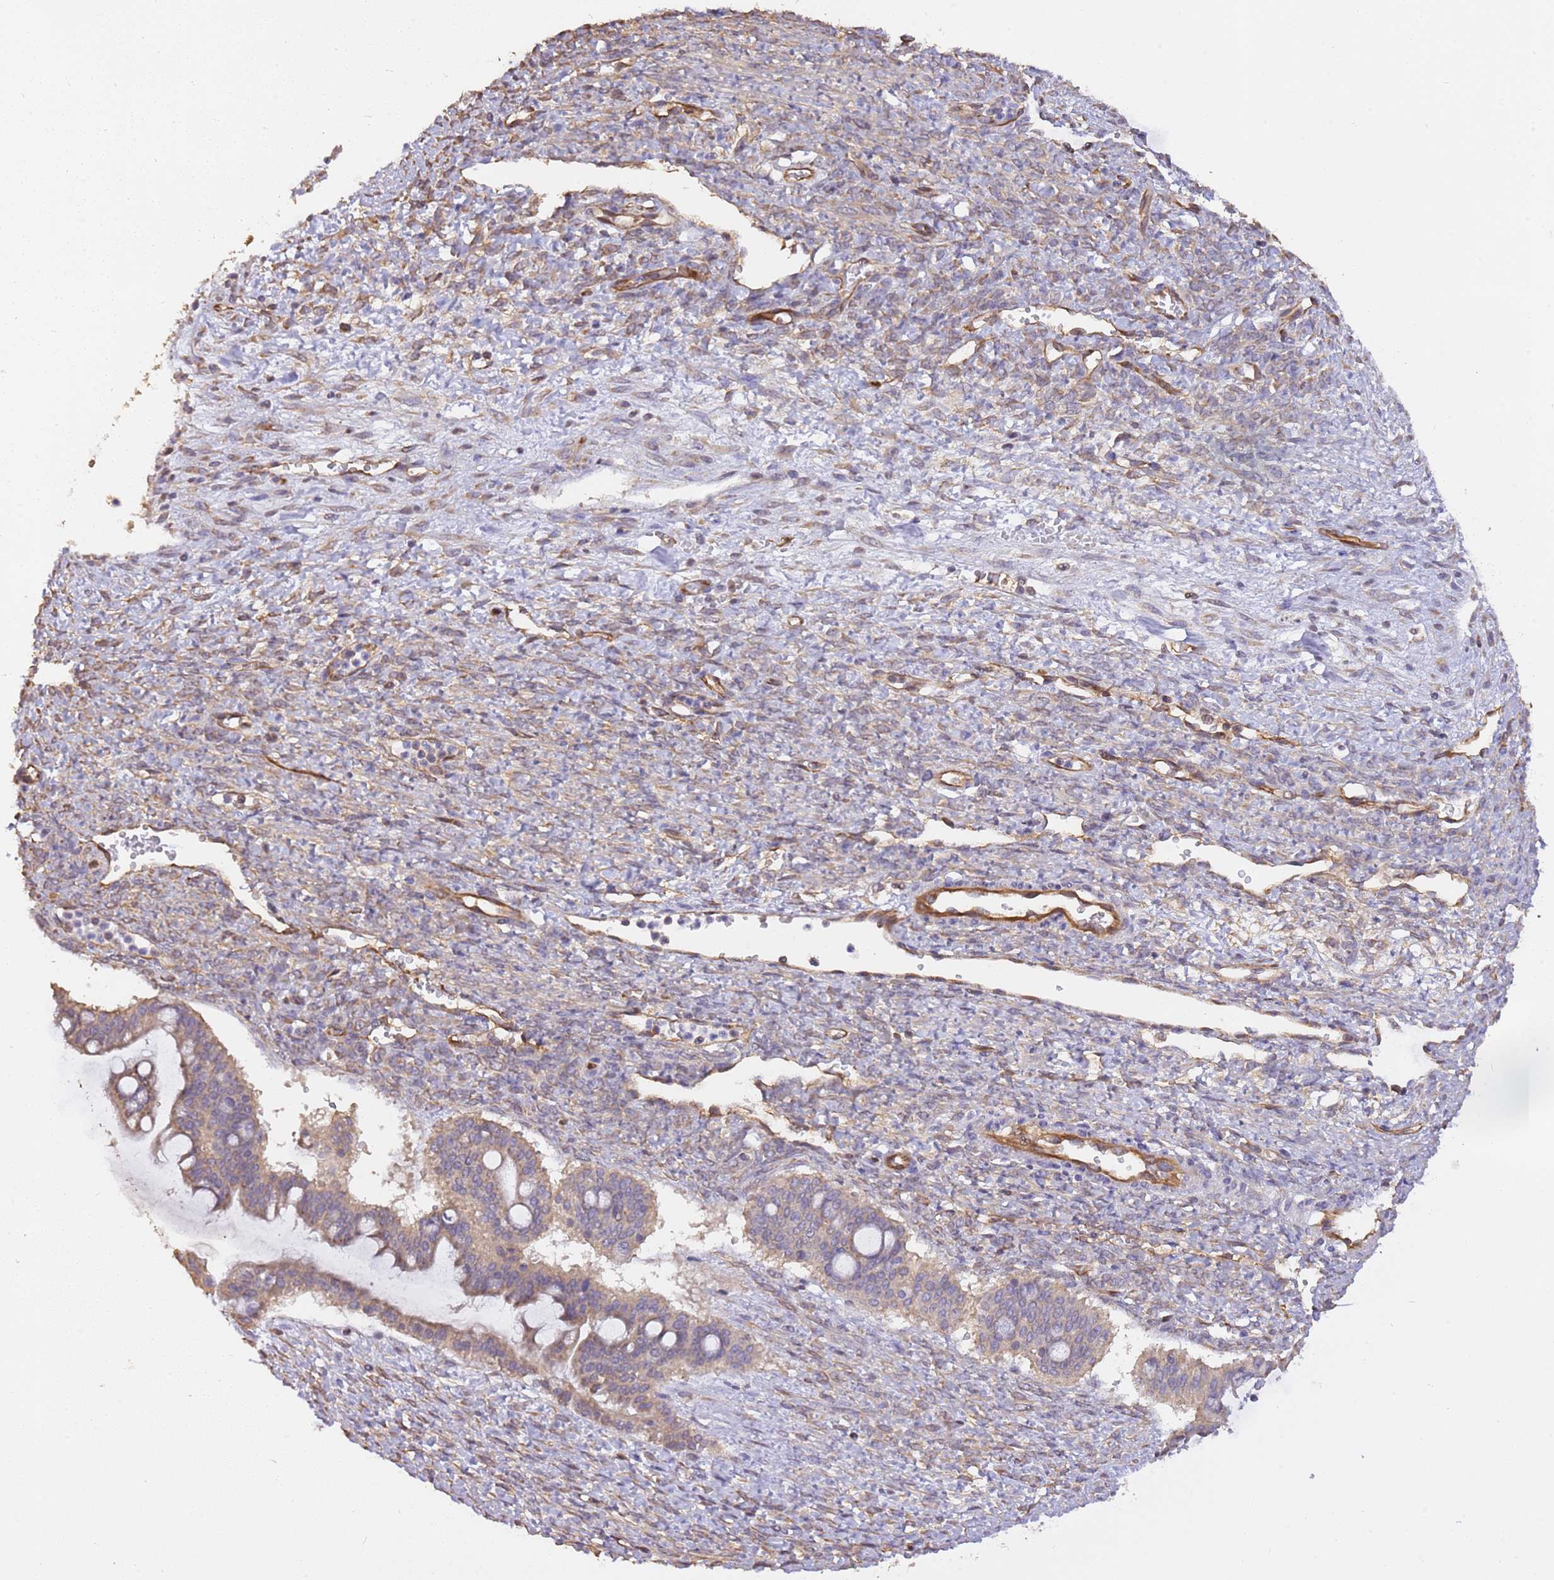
{"staining": {"intensity": "weak", "quantity": "25%-75%", "location": "cytoplasmic/membranous"}, "tissue": "ovarian cancer", "cell_type": "Tumor cells", "image_type": "cancer", "snomed": [{"axis": "morphology", "description": "Cystadenocarcinoma, mucinous, NOS"}, {"axis": "topography", "description": "Ovary"}], "caption": "Approximately 25%-75% of tumor cells in ovarian mucinous cystadenocarcinoma show weak cytoplasmic/membranous protein positivity as visualized by brown immunohistochemical staining.", "gene": "DOCK9", "patient": {"sex": "female", "age": 73}}